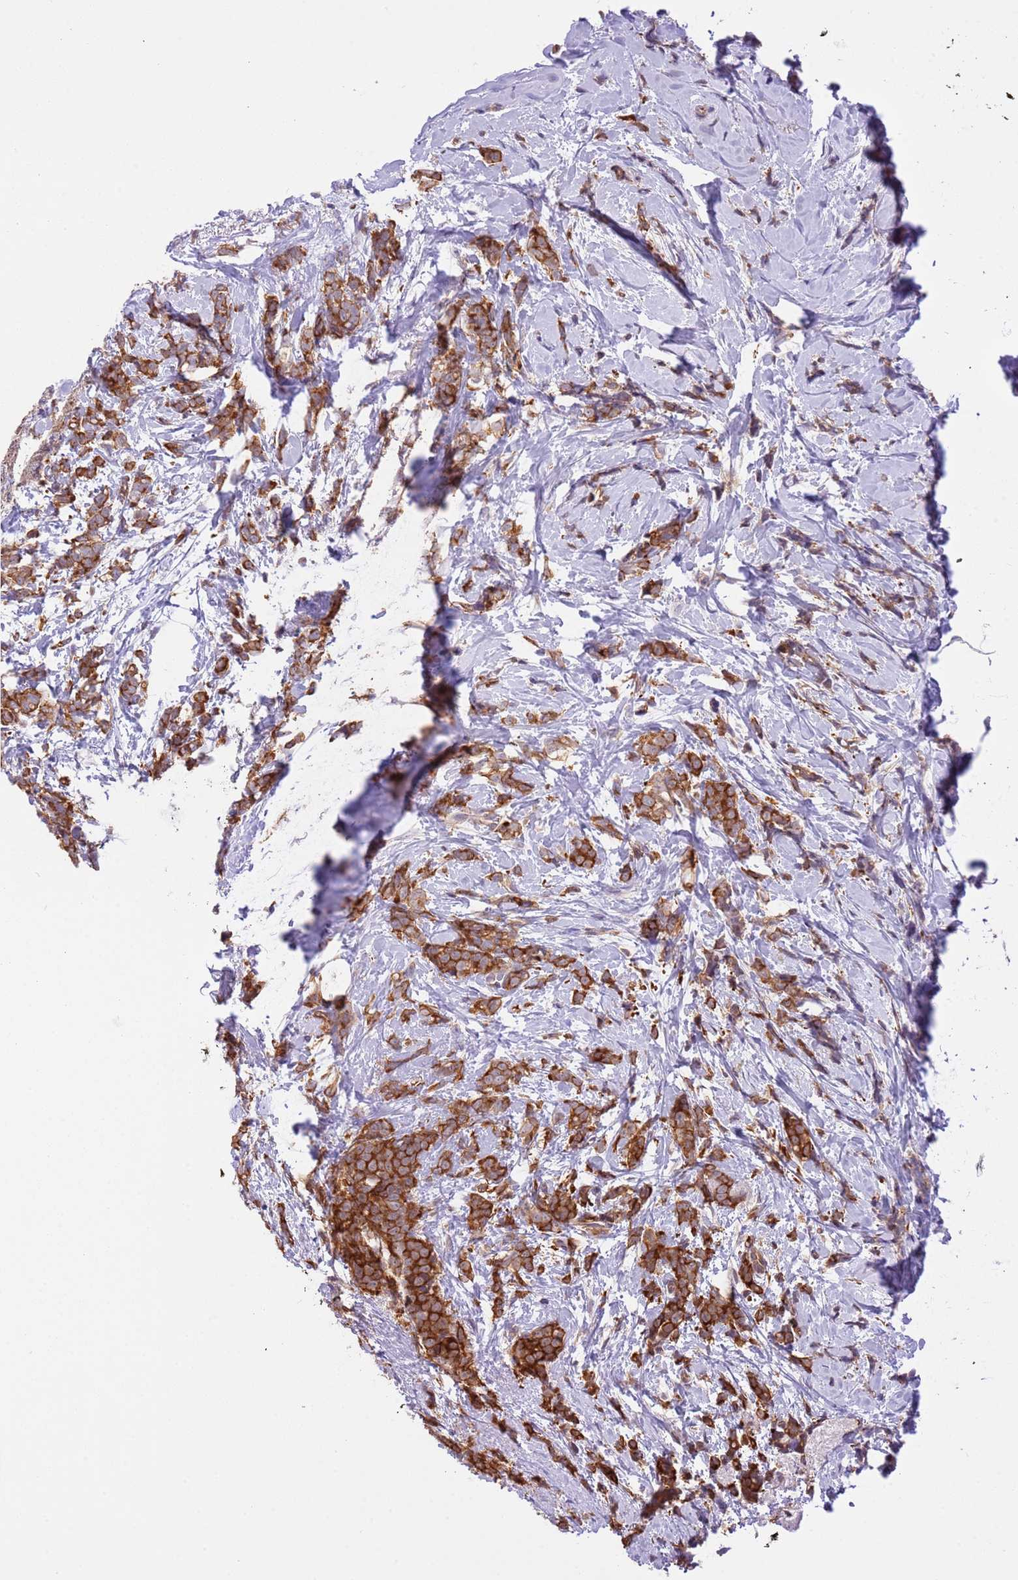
{"staining": {"intensity": "strong", "quantity": ">75%", "location": "cytoplasmic/membranous"}, "tissue": "breast cancer", "cell_type": "Tumor cells", "image_type": "cancer", "snomed": [{"axis": "morphology", "description": "Lobular carcinoma"}, {"axis": "topography", "description": "Breast"}], "caption": "Breast cancer stained with a protein marker shows strong staining in tumor cells.", "gene": "STIP1", "patient": {"sex": "female", "age": 58}}